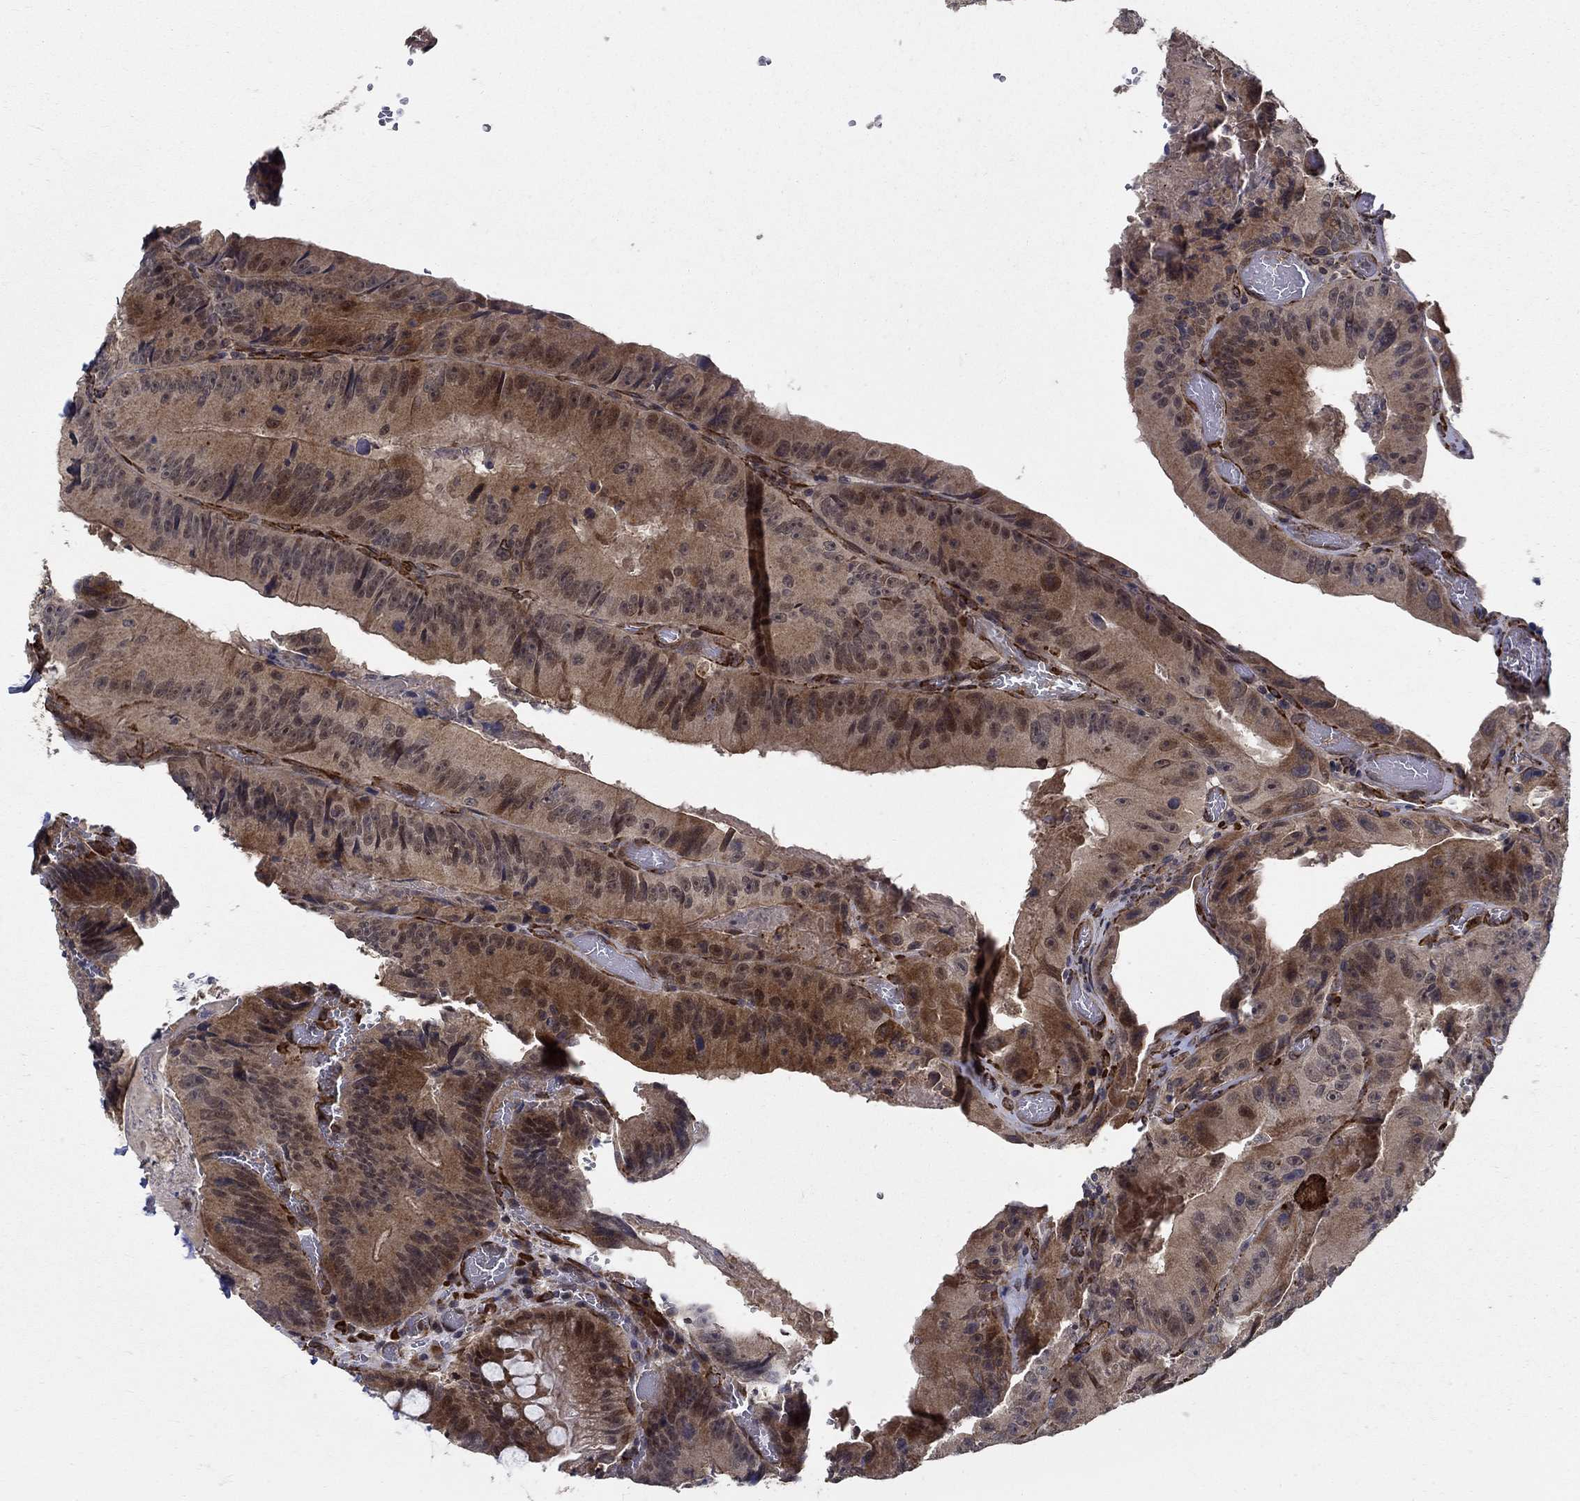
{"staining": {"intensity": "strong", "quantity": "25%-75%", "location": "cytoplasmic/membranous"}, "tissue": "colorectal cancer", "cell_type": "Tumor cells", "image_type": "cancer", "snomed": [{"axis": "morphology", "description": "Adenocarcinoma, NOS"}, {"axis": "topography", "description": "Colon"}], "caption": "A histopathology image of human colorectal adenocarcinoma stained for a protein reveals strong cytoplasmic/membranous brown staining in tumor cells.", "gene": "ZNF594", "patient": {"sex": "female", "age": 86}}